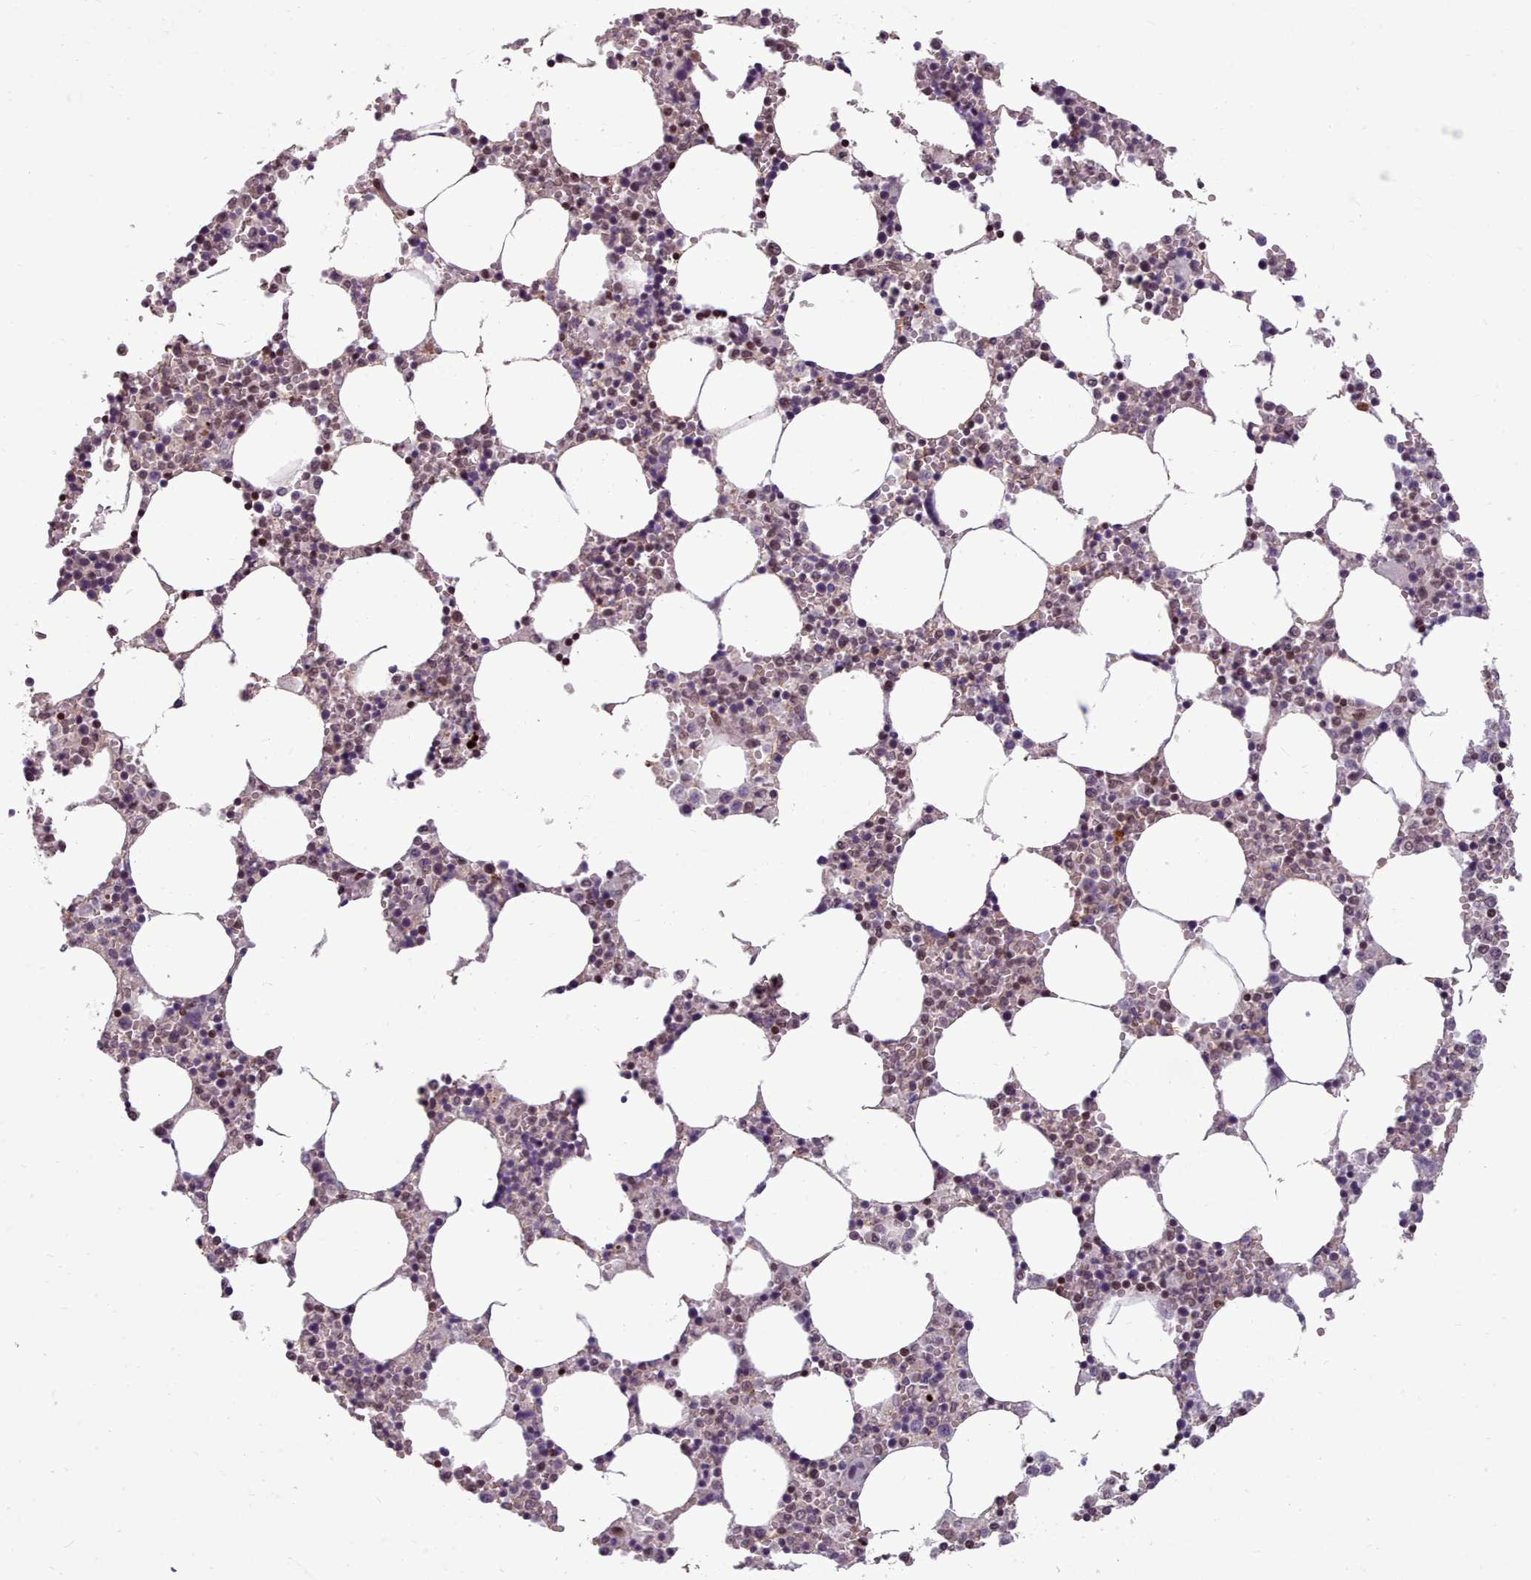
{"staining": {"intensity": "strong", "quantity": "25%-75%", "location": "nuclear"}, "tissue": "bone marrow", "cell_type": "Hematopoietic cells", "image_type": "normal", "snomed": [{"axis": "morphology", "description": "Normal tissue, NOS"}, {"axis": "topography", "description": "Bone marrow"}], "caption": "An immunohistochemistry (IHC) micrograph of benign tissue is shown. Protein staining in brown labels strong nuclear positivity in bone marrow within hematopoietic cells.", "gene": "ENSA", "patient": {"sex": "female", "age": 64}}